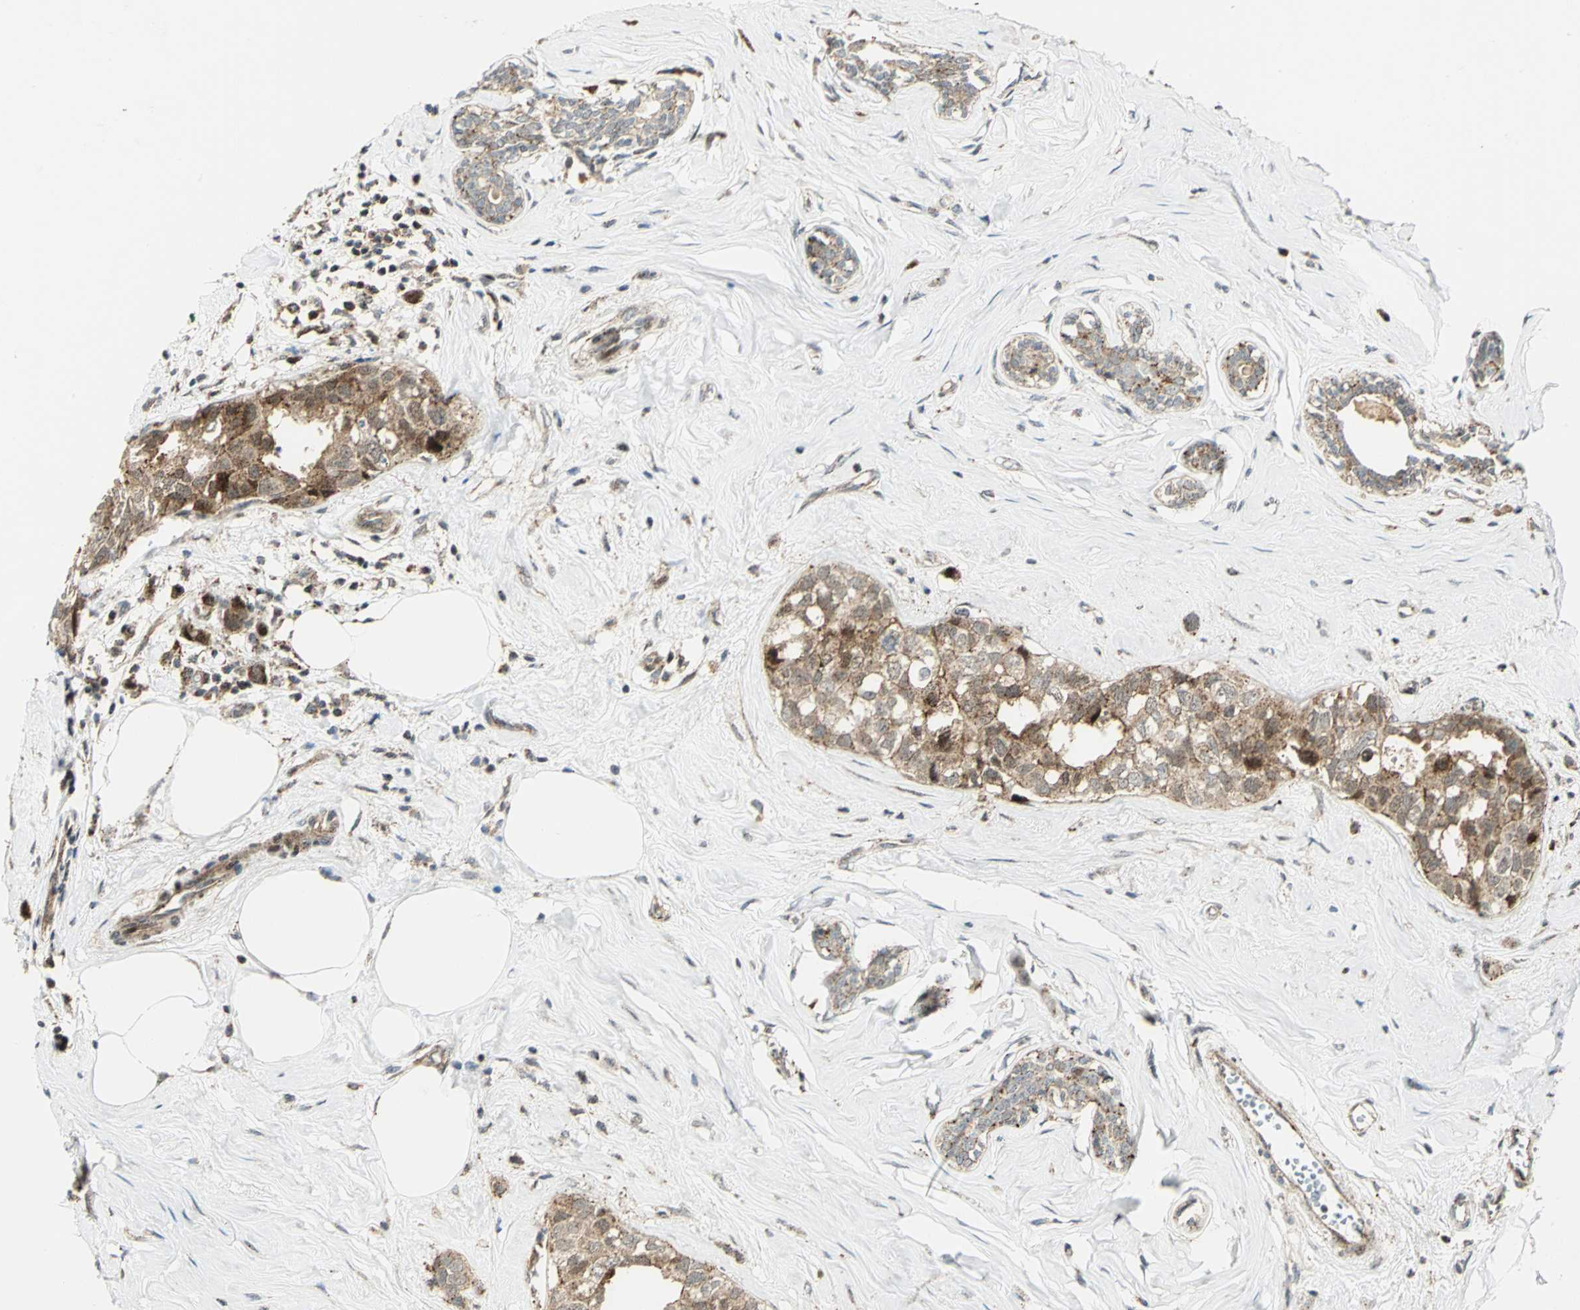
{"staining": {"intensity": "moderate", "quantity": ">75%", "location": "cytoplasmic/membranous"}, "tissue": "breast cancer", "cell_type": "Tumor cells", "image_type": "cancer", "snomed": [{"axis": "morphology", "description": "Normal tissue, NOS"}, {"axis": "morphology", "description": "Duct carcinoma"}, {"axis": "topography", "description": "Breast"}], "caption": "A medium amount of moderate cytoplasmic/membranous expression is appreciated in approximately >75% of tumor cells in breast cancer tissue.", "gene": "ATP6V1A", "patient": {"sex": "female", "age": 50}}